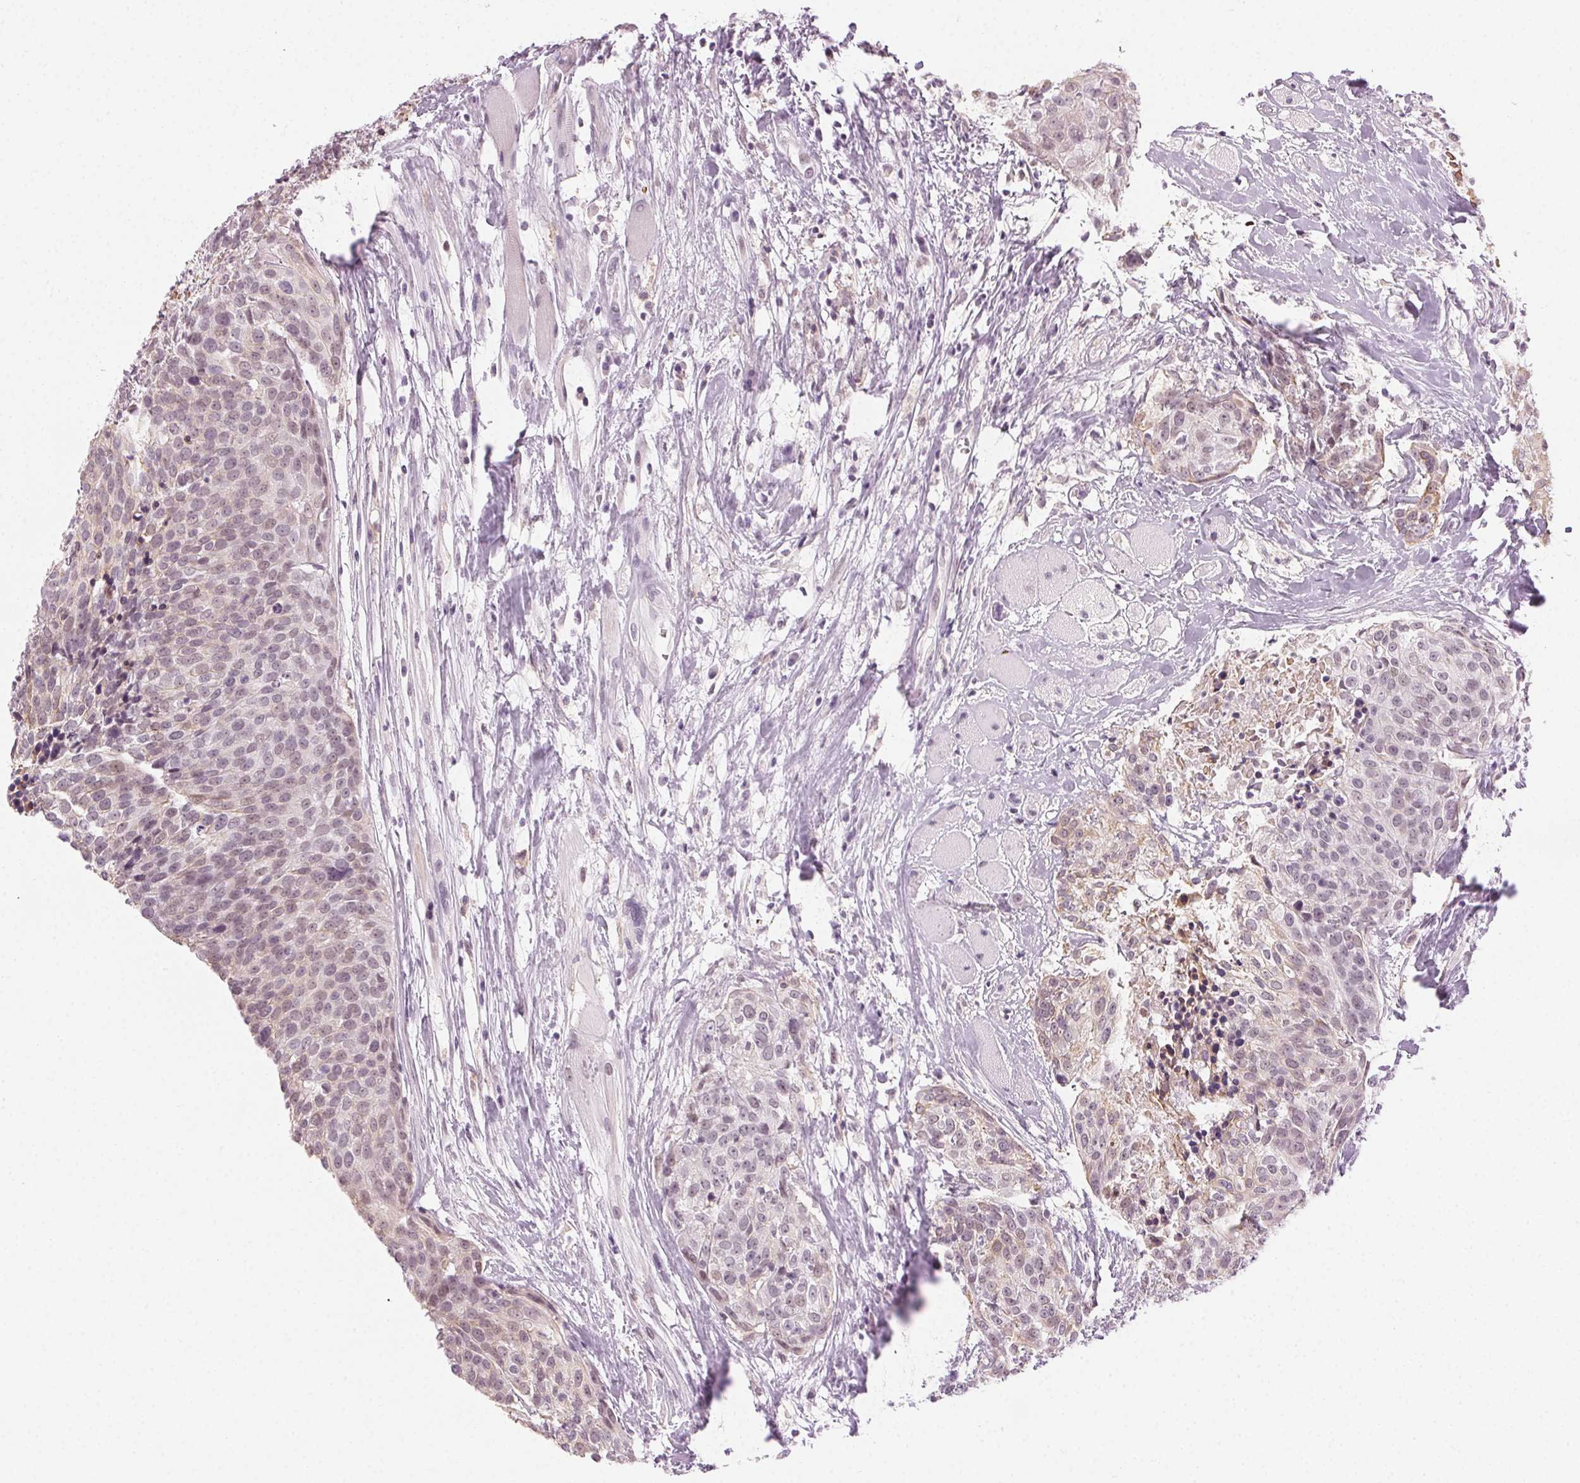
{"staining": {"intensity": "weak", "quantity": "<25%", "location": "nuclear"}, "tissue": "head and neck cancer", "cell_type": "Tumor cells", "image_type": "cancer", "snomed": [{"axis": "morphology", "description": "Squamous cell carcinoma, NOS"}, {"axis": "topography", "description": "Oral tissue"}, {"axis": "topography", "description": "Head-Neck"}], "caption": "An IHC micrograph of squamous cell carcinoma (head and neck) is shown. There is no staining in tumor cells of squamous cell carcinoma (head and neck). (DAB IHC with hematoxylin counter stain).", "gene": "AIF1L", "patient": {"sex": "male", "age": 64}}